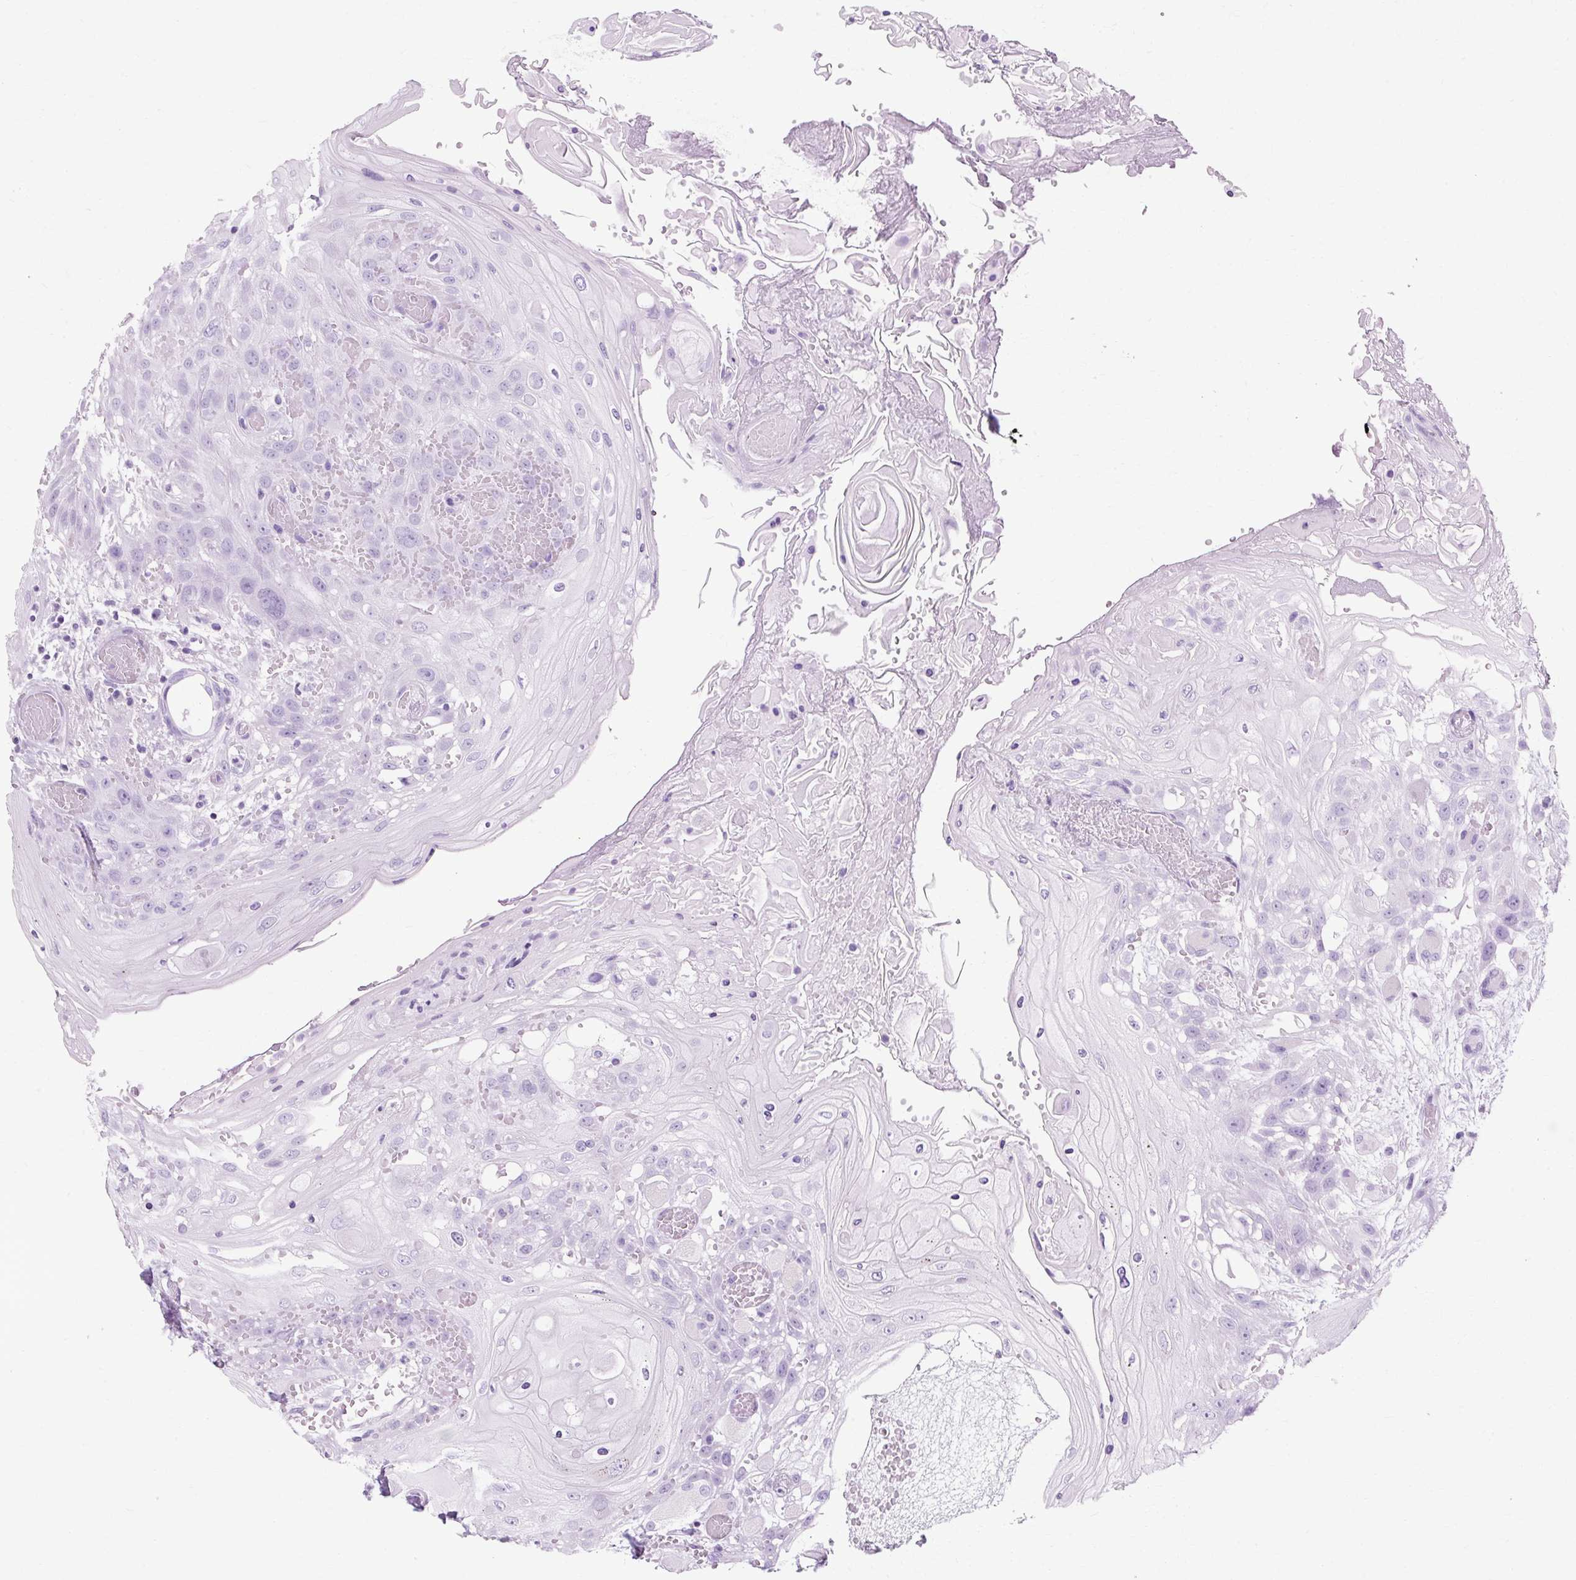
{"staining": {"intensity": "negative", "quantity": "none", "location": "none"}, "tissue": "head and neck cancer", "cell_type": "Tumor cells", "image_type": "cancer", "snomed": [{"axis": "morphology", "description": "Squamous cell carcinoma, NOS"}, {"axis": "topography", "description": "Head-Neck"}], "caption": "DAB immunohistochemical staining of head and neck cancer (squamous cell carcinoma) exhibits no significant staining in tumor cells.", "gene": "B3GNT4", "patient": {"sex": "female", "age": 43}}